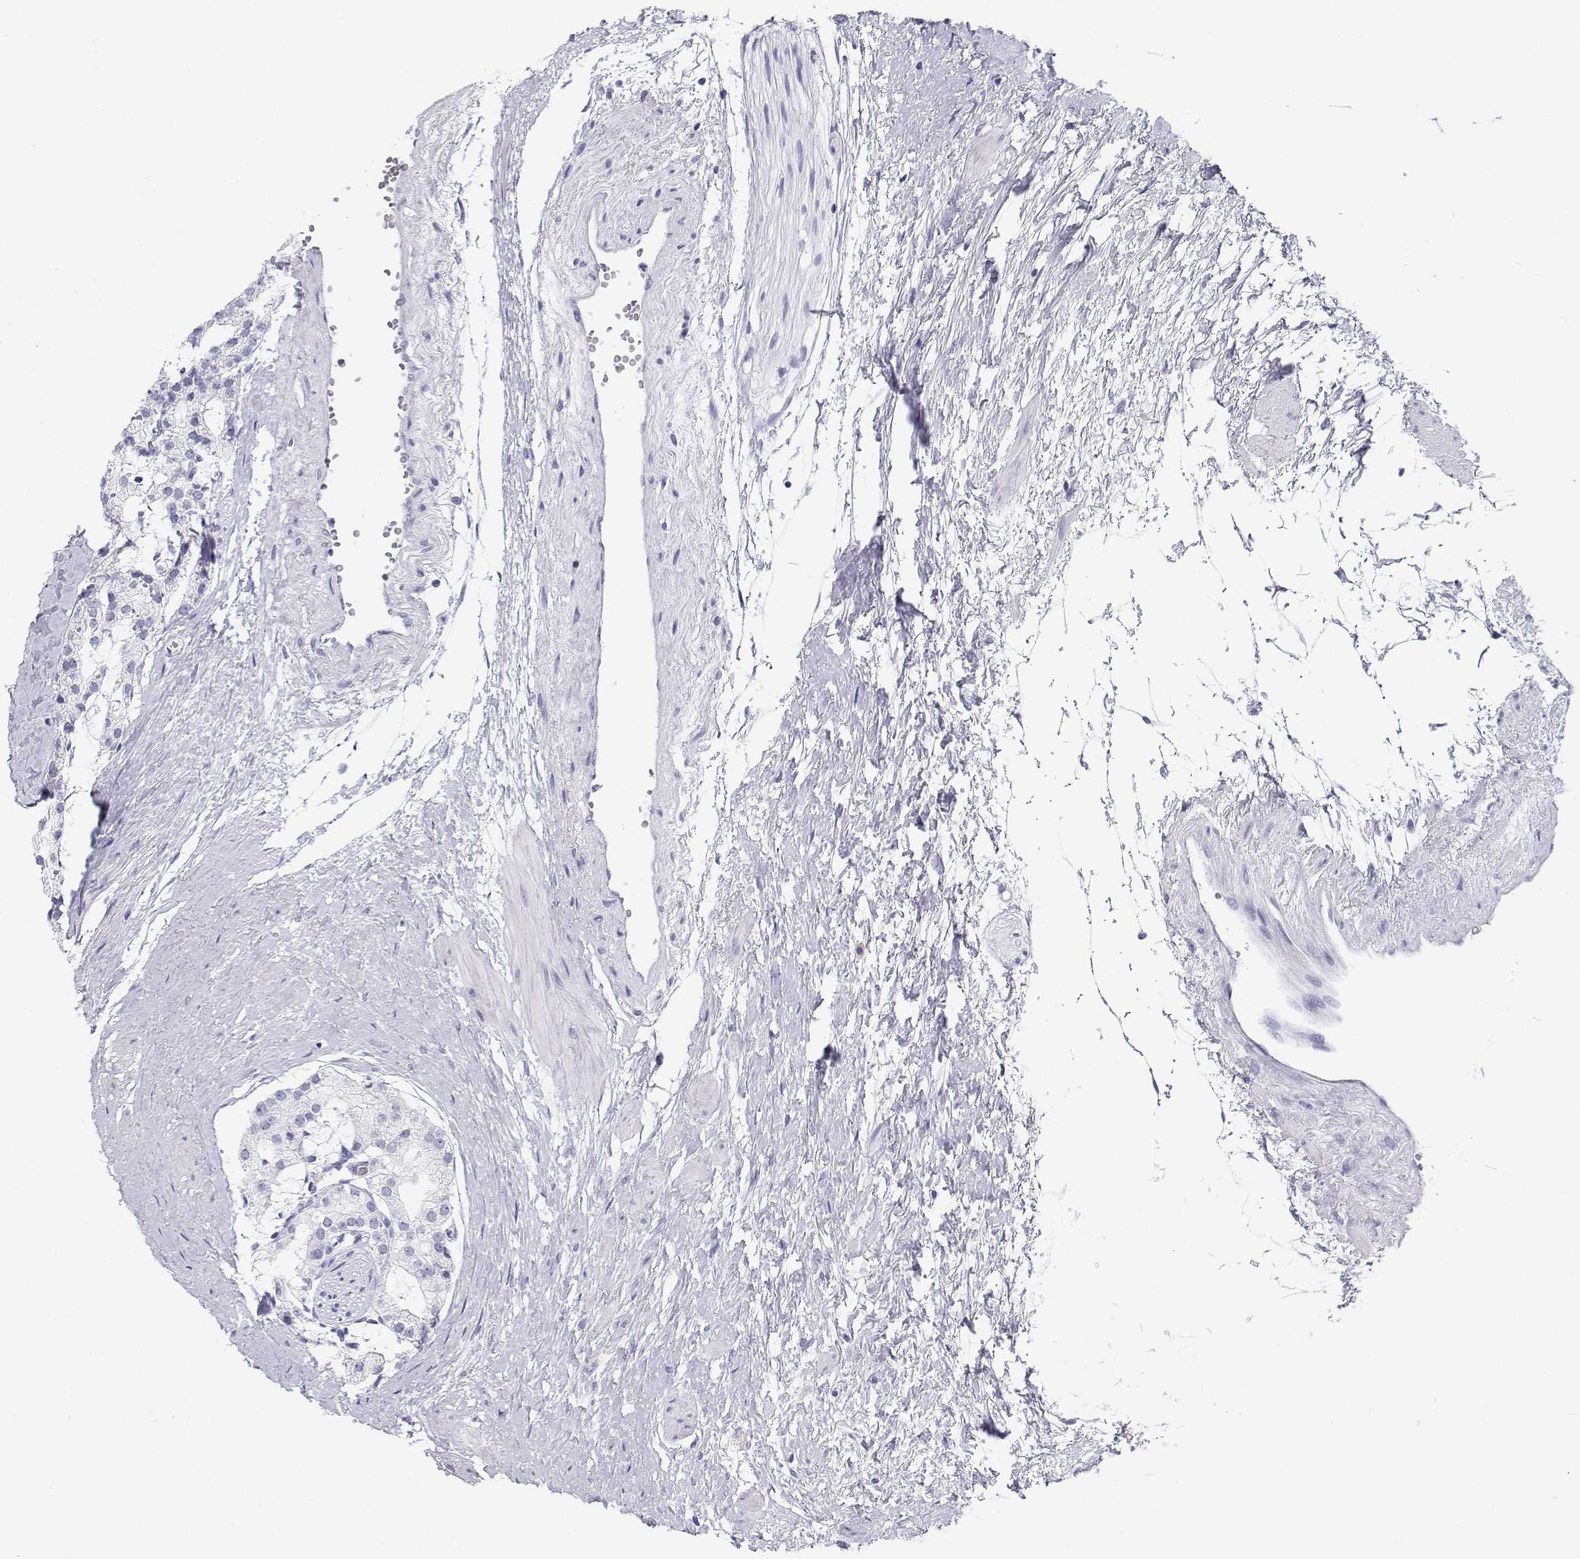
{"staining": {"intensity": "negative", "quantity": "none", "location": "none"}, "tissue": "prostate cancer", "cell_type": "Tumor cells", "image_type": "cancer", "snomed": [{"axis": "morphology", "description": "Adenocarcinoma, High grade"}, {"axis": "topography", "description": "Prostate"}], "caption": "Immunohistochemical staining of human prostate high-grade adenocarcinoma displays no significant staining in tumor cells.", "gene": "BHMT", "patient": {"sex": "male", "age": 71}}